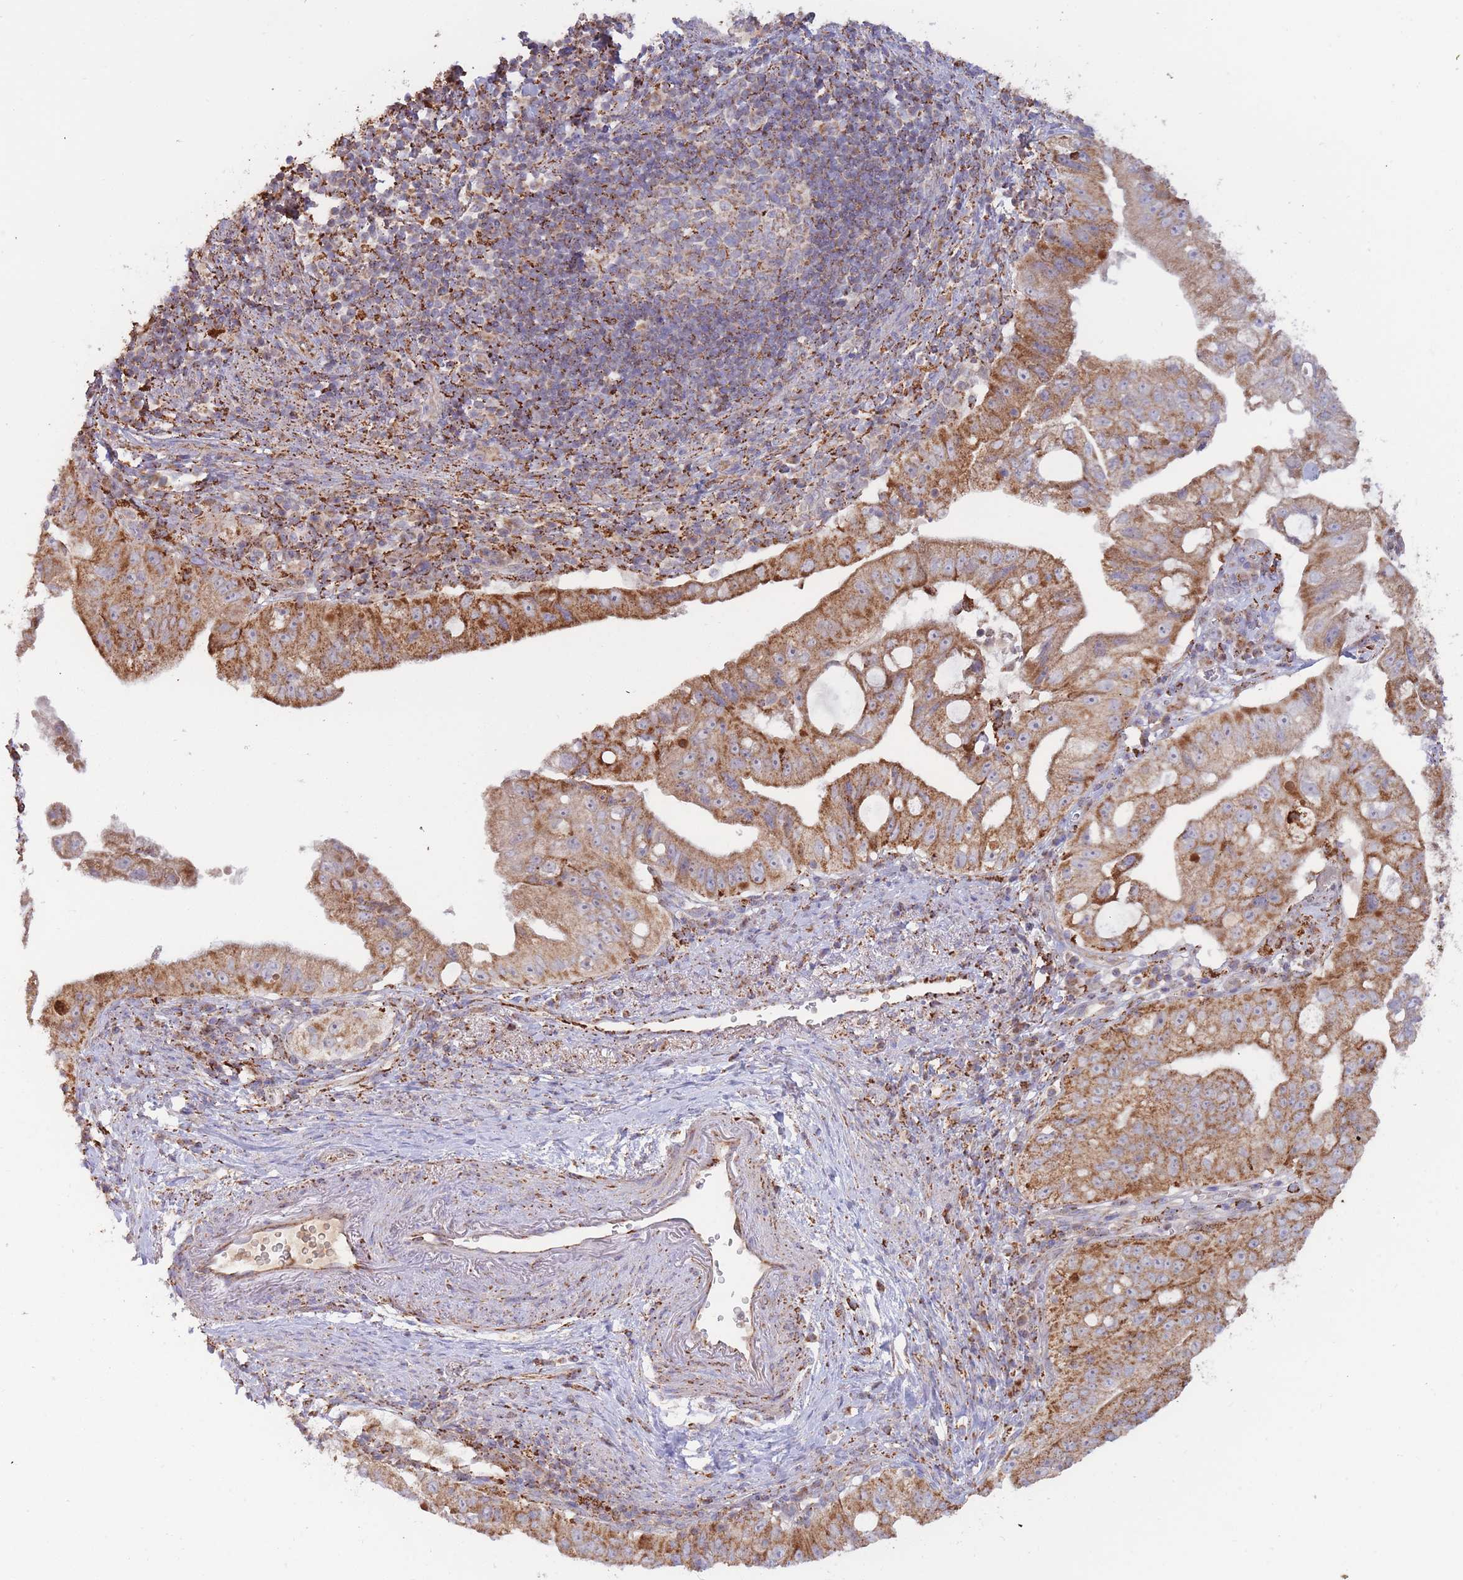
{"staining": {"intensity": "moderate", "quantity": ">75%", "location": "cytoplasmic/membranous"}, "tissue": "pancreatic cancer", "cell_type": "Tumor cells", "image_type": "cancer", "snomed": [{"axis": "morphology", "description": "Adenocarcinoma, NOS"}, {"axis": "topography", "description": "Pancreas"}], "caption": "High-magnification brightfield microscopy of adenocarcinoma (pancreatic) stained with DAB (brown) and counterstained with hematoxylin (blue). tumor cells exhibit moderate cytoplasmic/membranous positivity is seen in approximately>75% of cells. Using DAB (3,3'-diaminobenzidine) (brown) and hematoxylin (blue) stains, captured at high magnification using brightfield microscopy.", "gene": "MRPL17", "patient": {"sex": "male", "age": 70}}